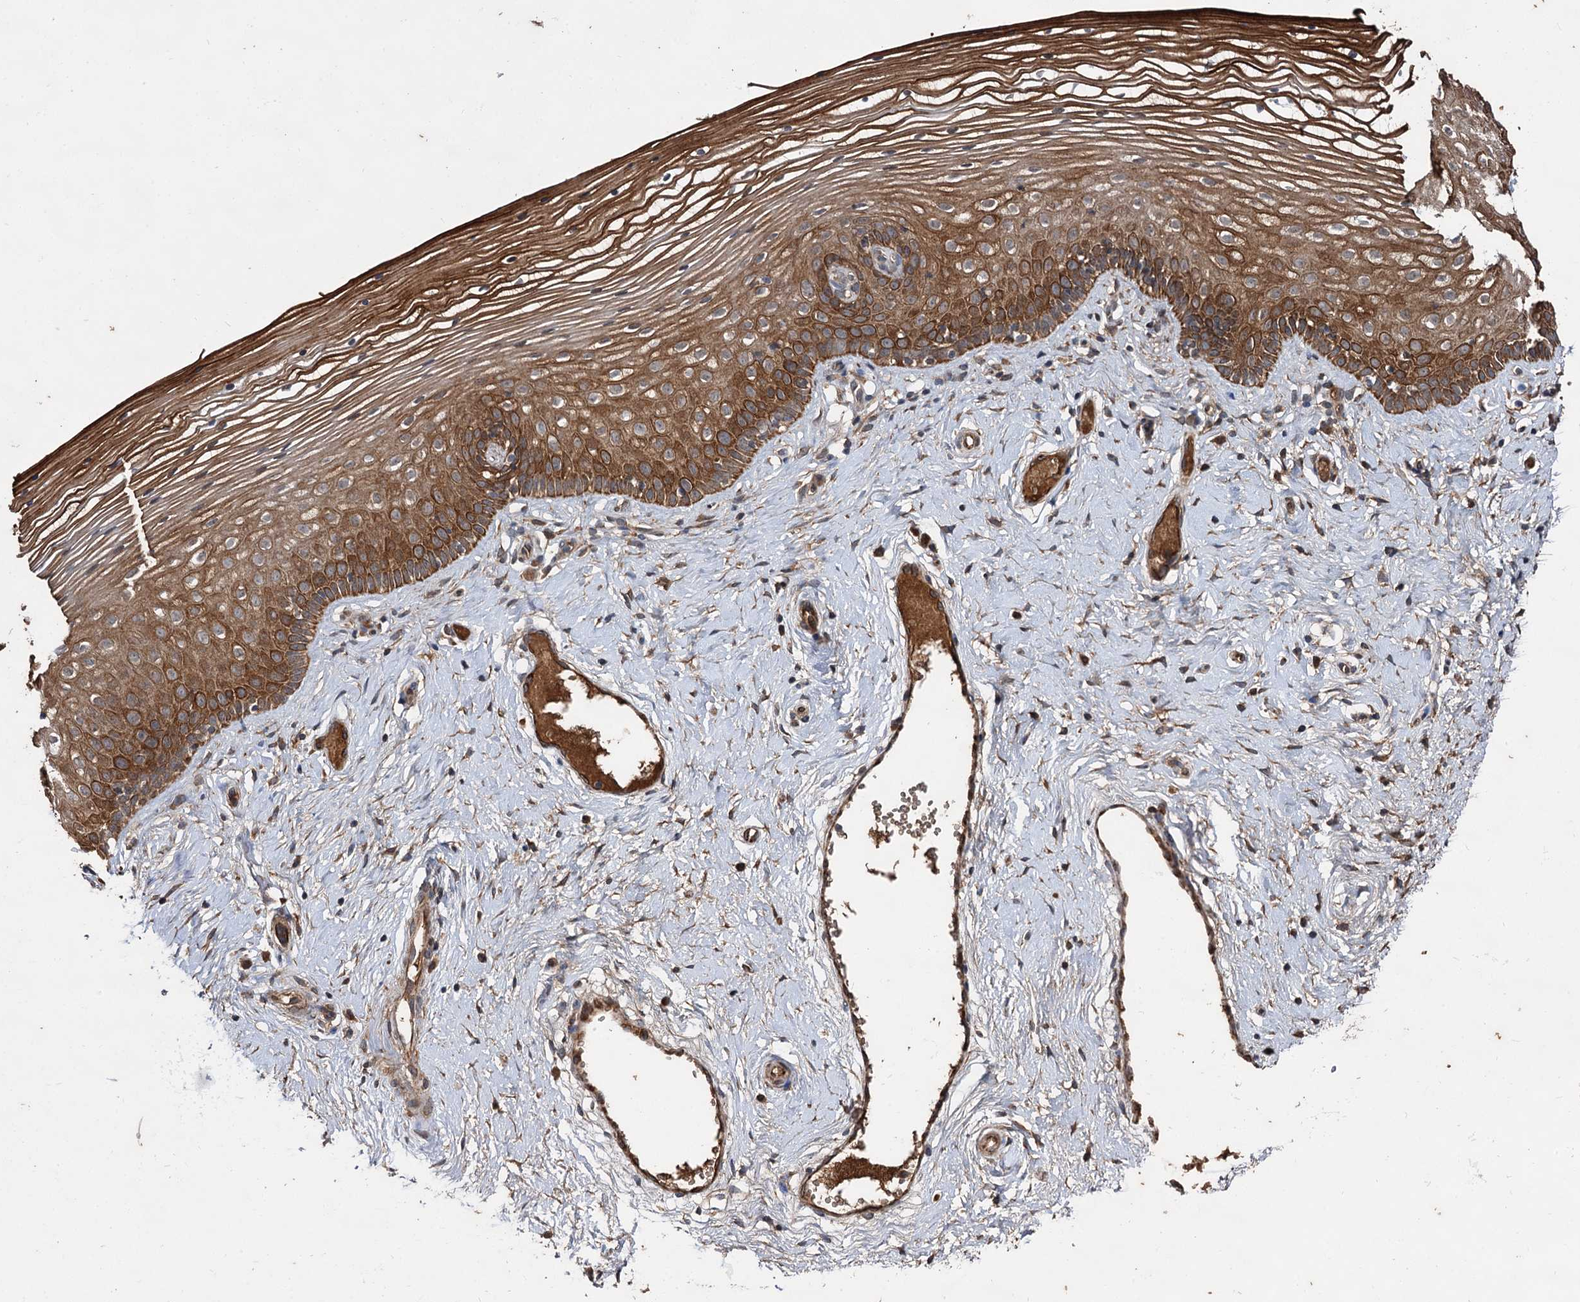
{"staining": {"intensity": "strong", "quantity": ">75%", "location": "cytoplasmic/membranous"}, "tissue": "vagina", "cell_type": "Squamous epithelial cells", "image_type": "normal", "snomed": [{"axis": "morphology", "description": "Normal tissue, NOS"}, {"axis": "topography", "description": "Vagina"}], "caption": "Squamous epithelial cells display high levels of strong cytoplasmic/membranous staining in approximately >75% of cells in benign human vagina.", "gene": "TEX9", "patient": {"sex": "female", "age": 46}}